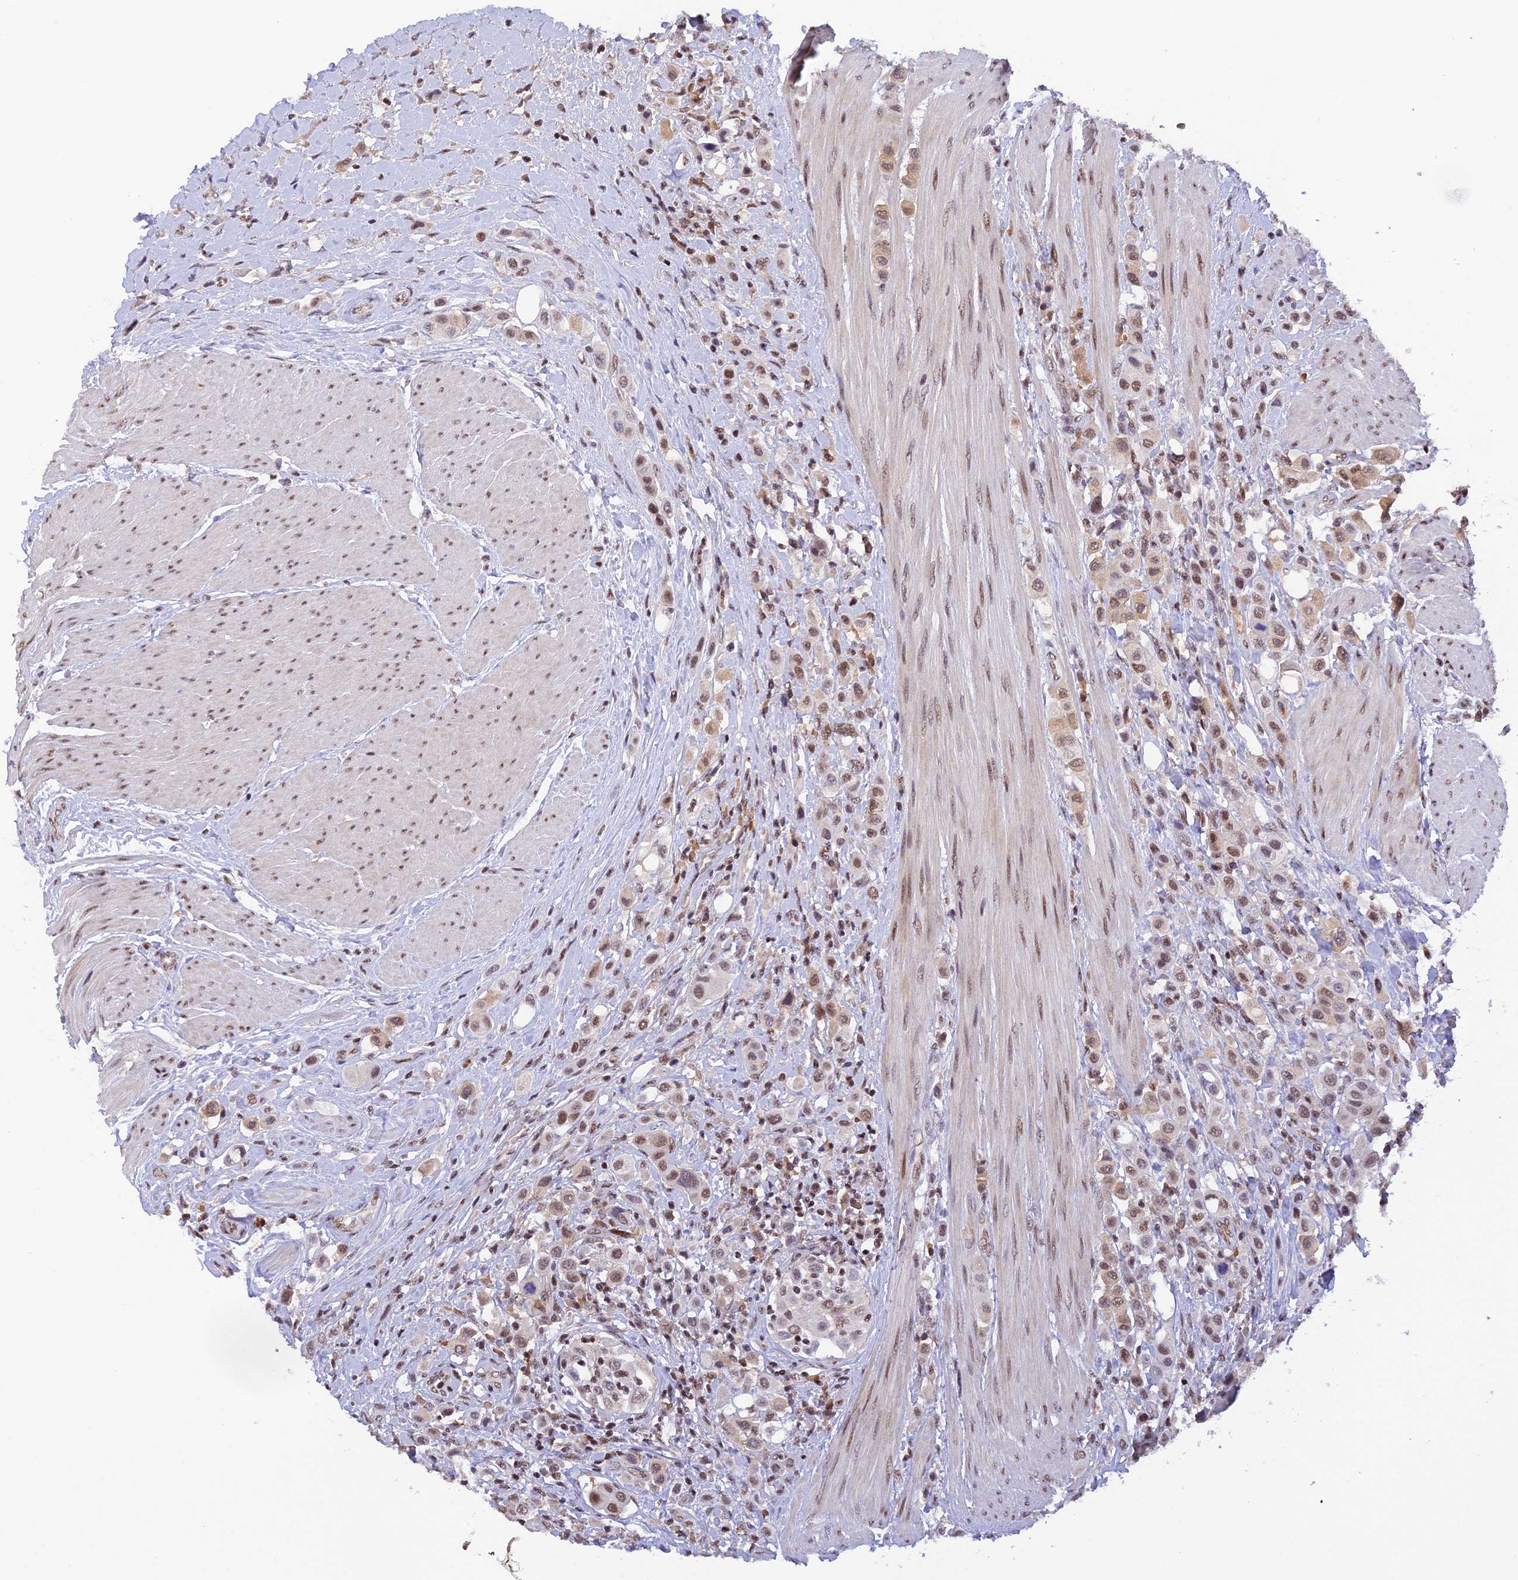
{"staining": {"intensity": "moderate", "quantity": ">75%", "location": "nuclear"}, "tissue": "urothelial cancer", "cell_type": "Tumor cells", "image_type": "cancer", "snomed": [{"axis": "morphology", "description": "Urothelial carcinoma, High grade"}, {"axis": "topography", "description": "Urinary bladder"}], "caption": "Moderate nuclear expression is seen in about >75% of tumor cells in high-grade urothelial carcinoma. (IHC, brightfield microscopy, high magnification).", "gene": "THAP11", "patient": {"sex": "male", "age": 50}}